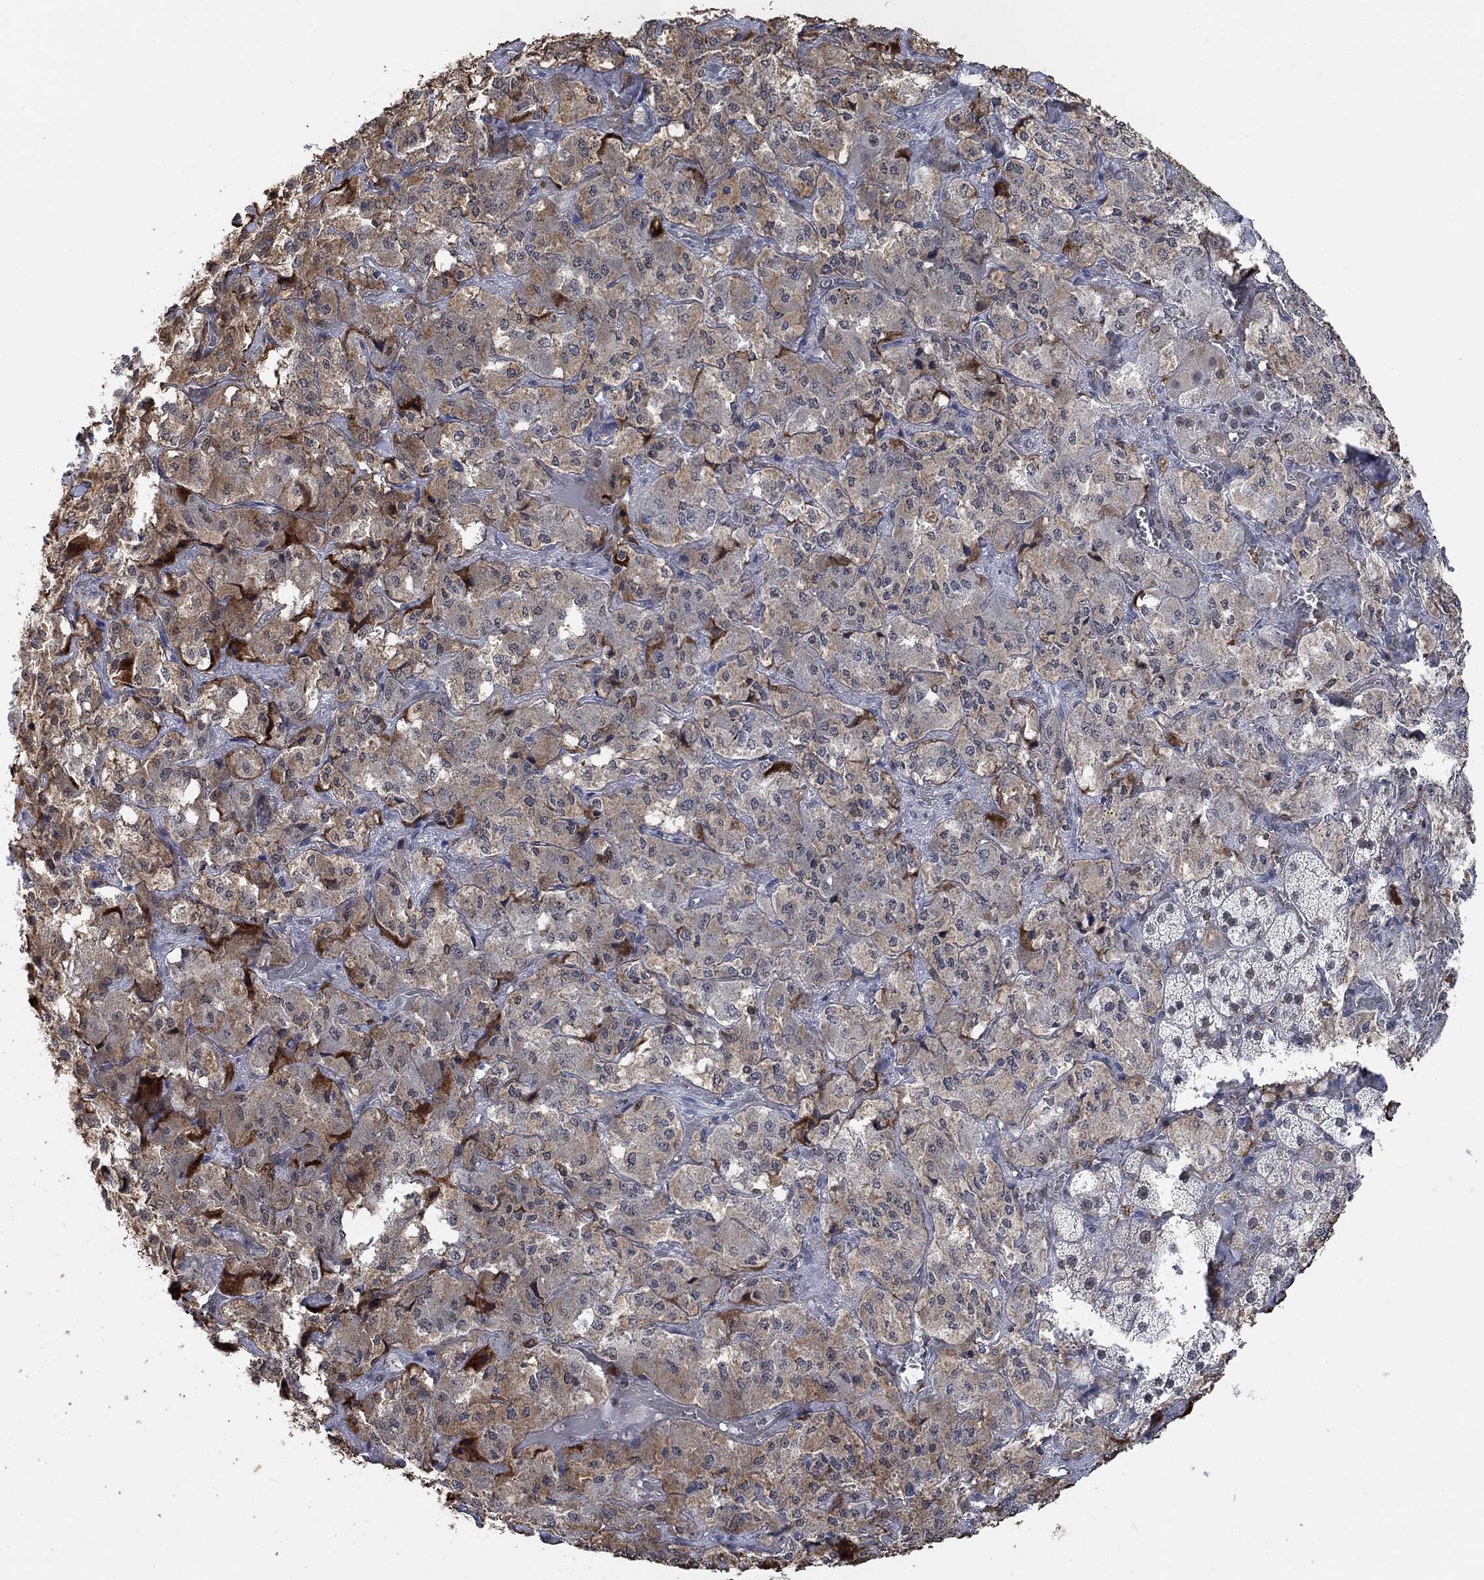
{"staining": {"intensity": "moderate", "quantity": "<25%", "location": "cytoplasmic/membranous,nuclear"}, "tissue": "adrenal gland", "cell_type": "Glandular cells", "image_type": "normal", "snomed": [{"axis": "morphology", "description": "Normal tissue, NOS"}, {"axis": "topography", "description": "Adrenal gland"}], "caption": "Moderate cytoplasmic/membranous,nuclear expression for a protein is present in approximately <25% of glandular cells of unremarkable adrenal gland using immunohistochemistry (IHC).", "gene": "PWWP2B", "patient": {"sex": "male", "age": 57}}